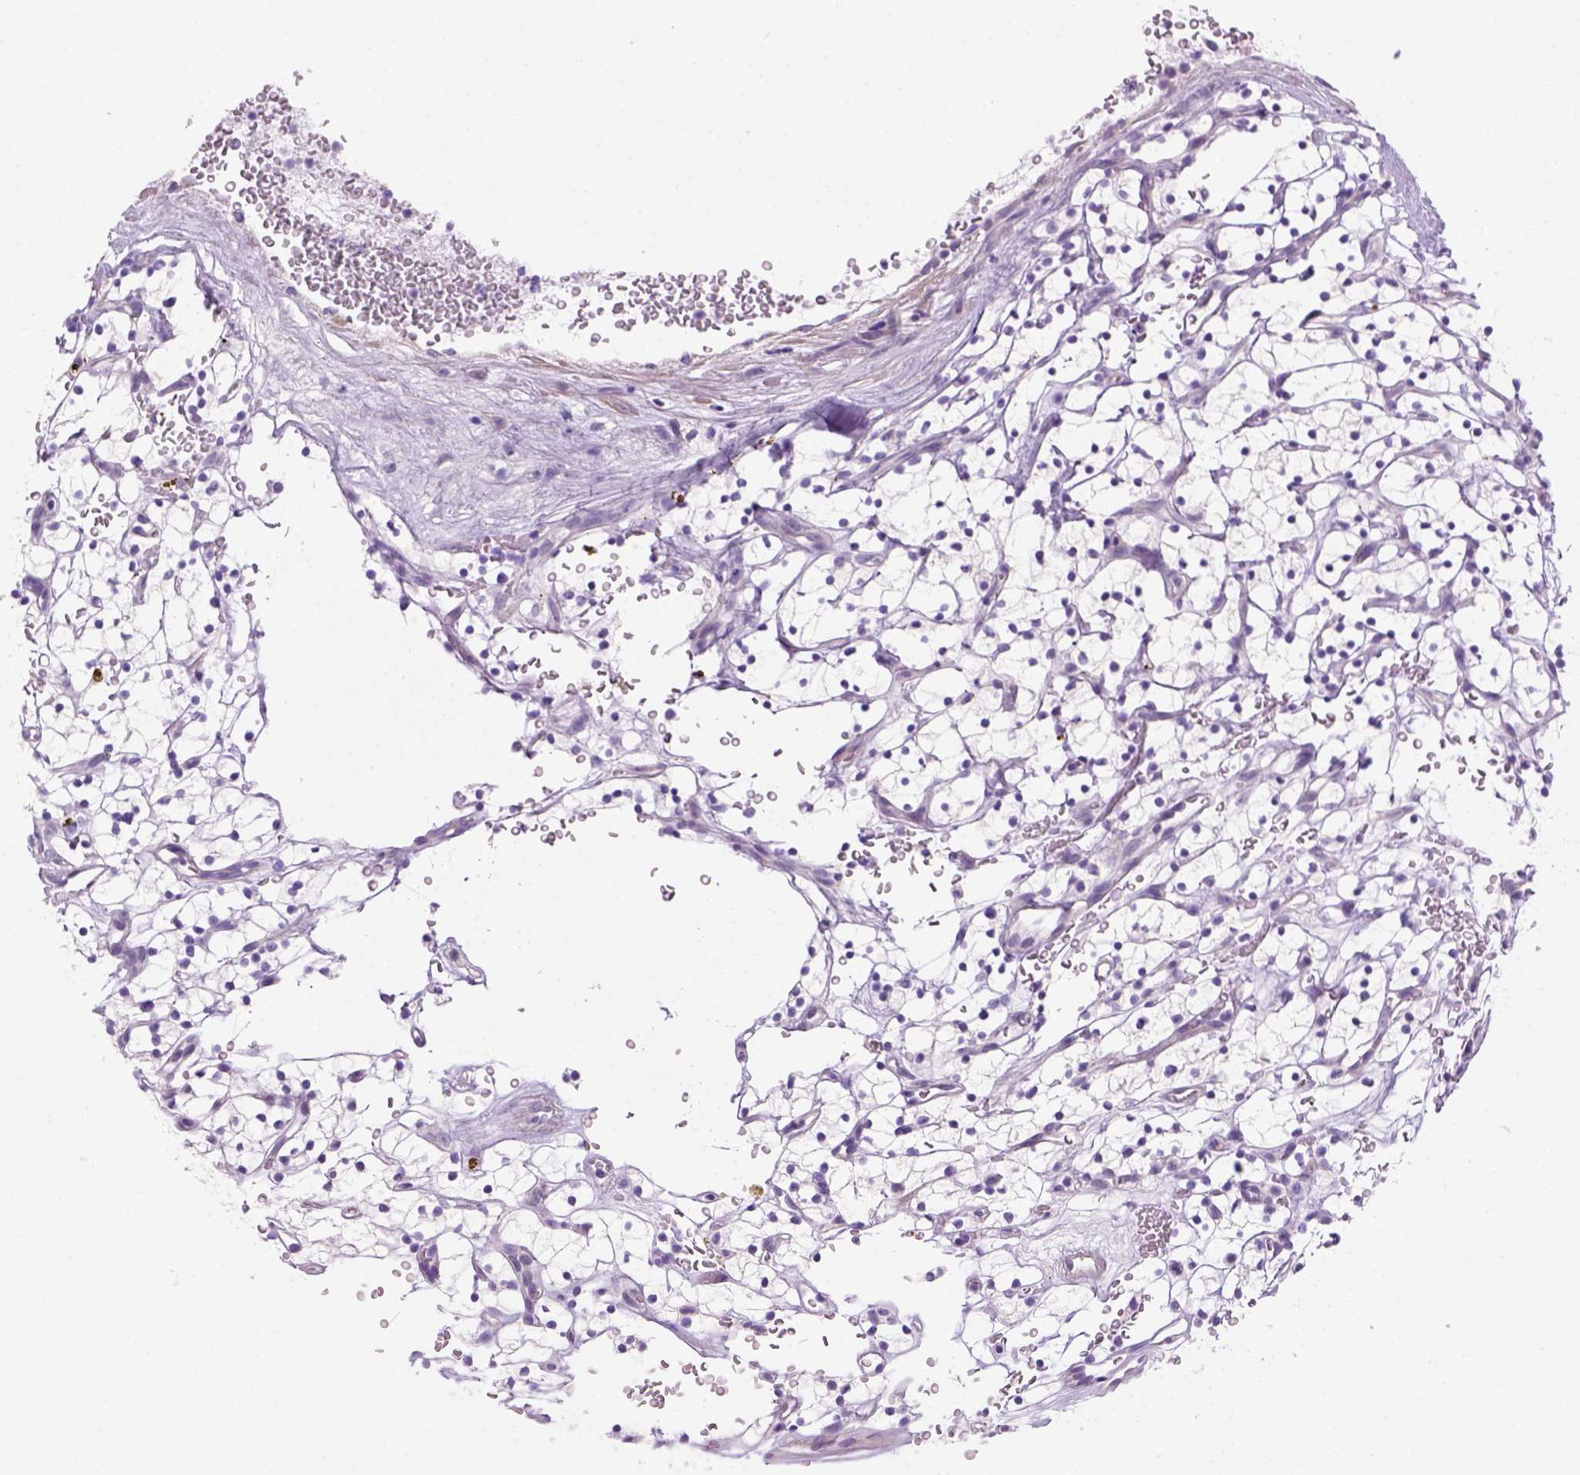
{"staining": {"intensity": "negative", "quantity": "none", "location": "none"}, "tissue": "renal cancer", "cell_type": "Tumor cells", "image_type": "cancer", "snomed": [{"axis": "morphology", "description": "Adenocarcinoma, NOS"}, {"axis": "topography", "description": "Kidney"}], "caption": "An IHC histopathology image of adenocarcinoma (renal) is shown. There is no staining in tumor cells of adenocarcinoma (renal). The staining is performed using DAB brown chromogen with nuclei counter-stained in using hematoxylin.", "gene": "DNAH11", "patient": {"sex": "female", "age": 64}}